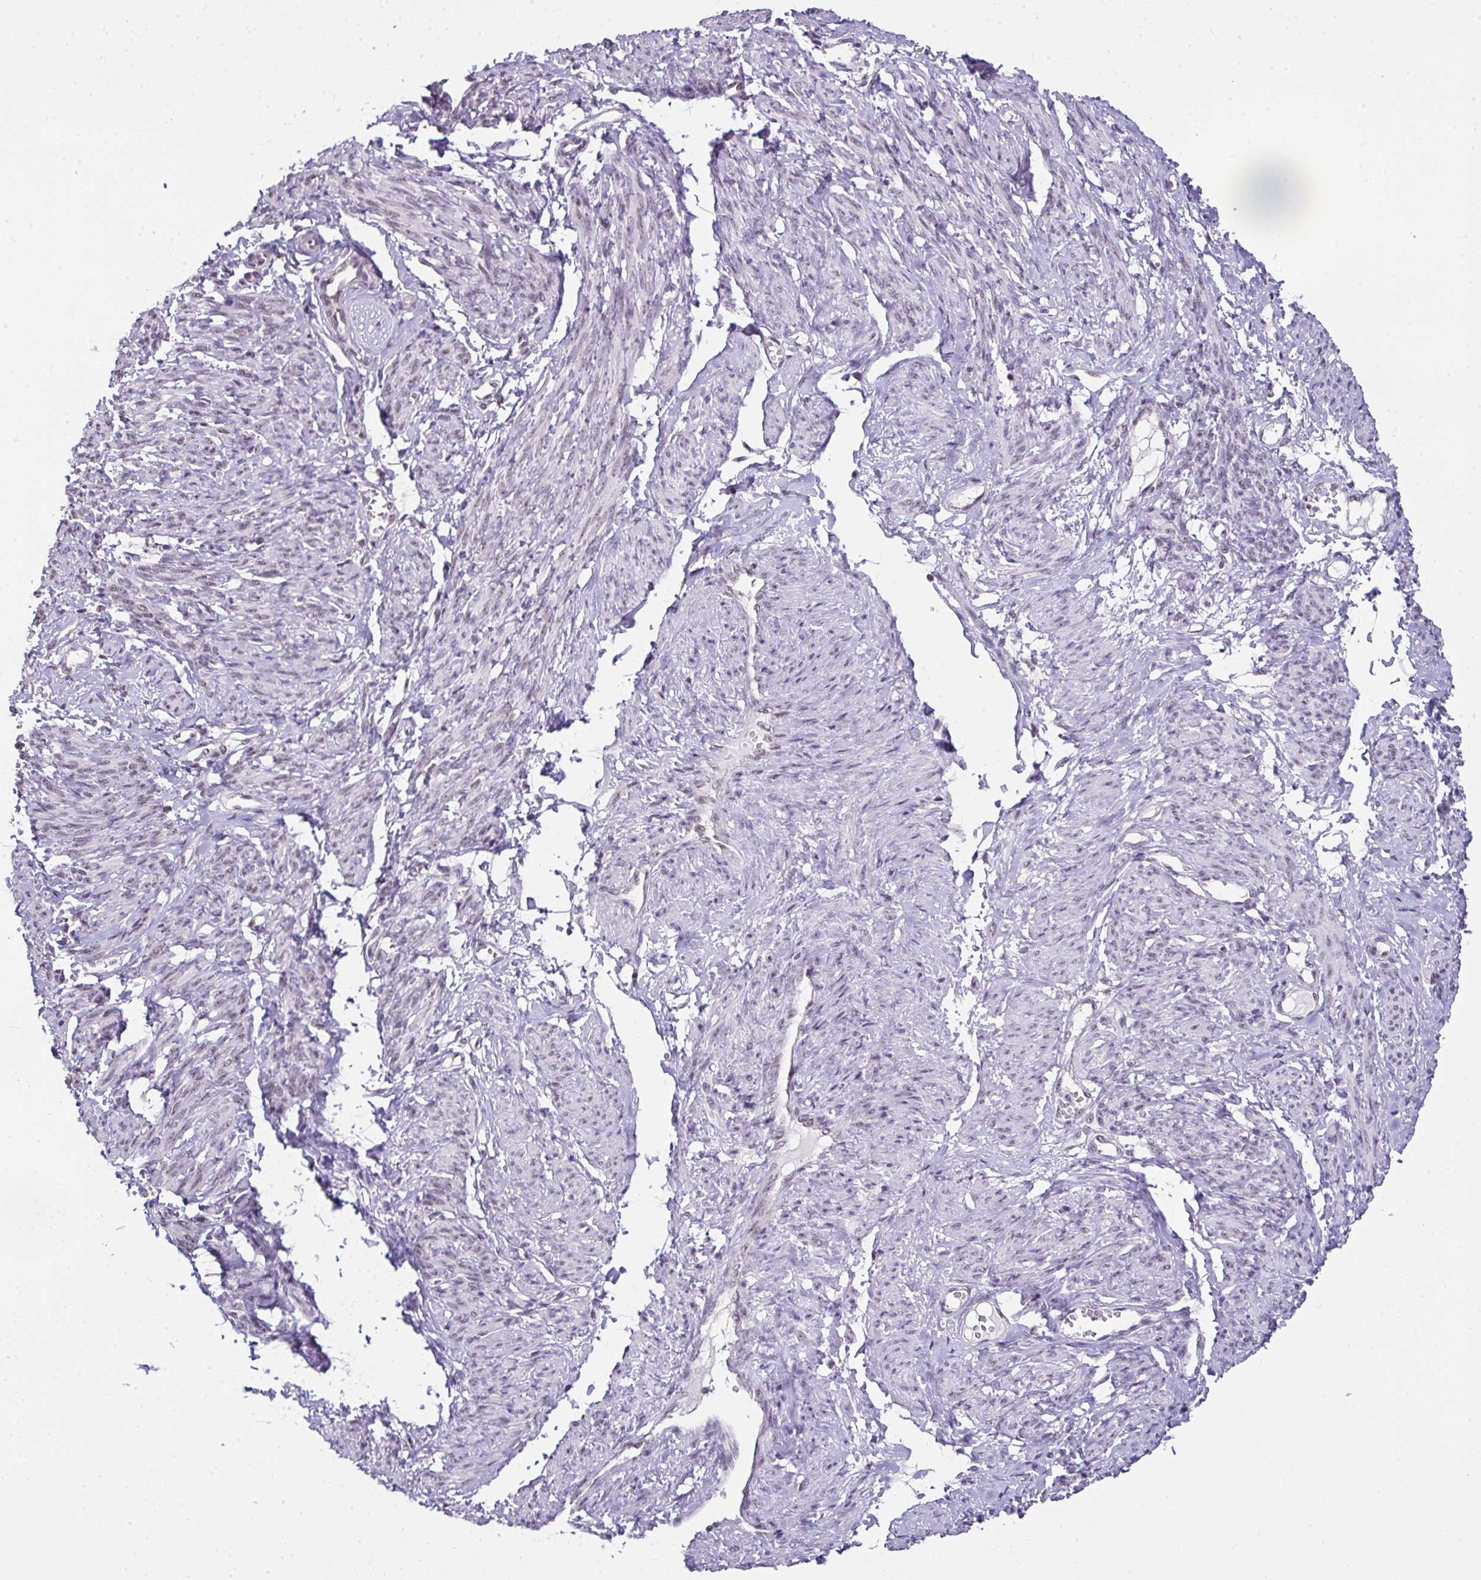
{"staining": {"intensity": "weak", "quantity": "25%-75%", "location": "nuclear"}, "tissue": "smooth muscle", "cell_type": "Smooth muscle cells", "image_type": "normal", "snomed": [{"axis": "morphology", "description": "Normal tissue, NOS"}, {"axis": "topography", "description": "Smooth muscle"}], "caption": "Immunohistochemical staining of benign smooth muscle shows weak nuclear protein positivity in approximately 25%-75% of smooth muscle cells. (DAB (3,3'-diaminobenzidine) = brown stain, brightfield microscopy at high magnification).", "gene": "ZNF800", "patient": {"sex": "female", "age": 65}}